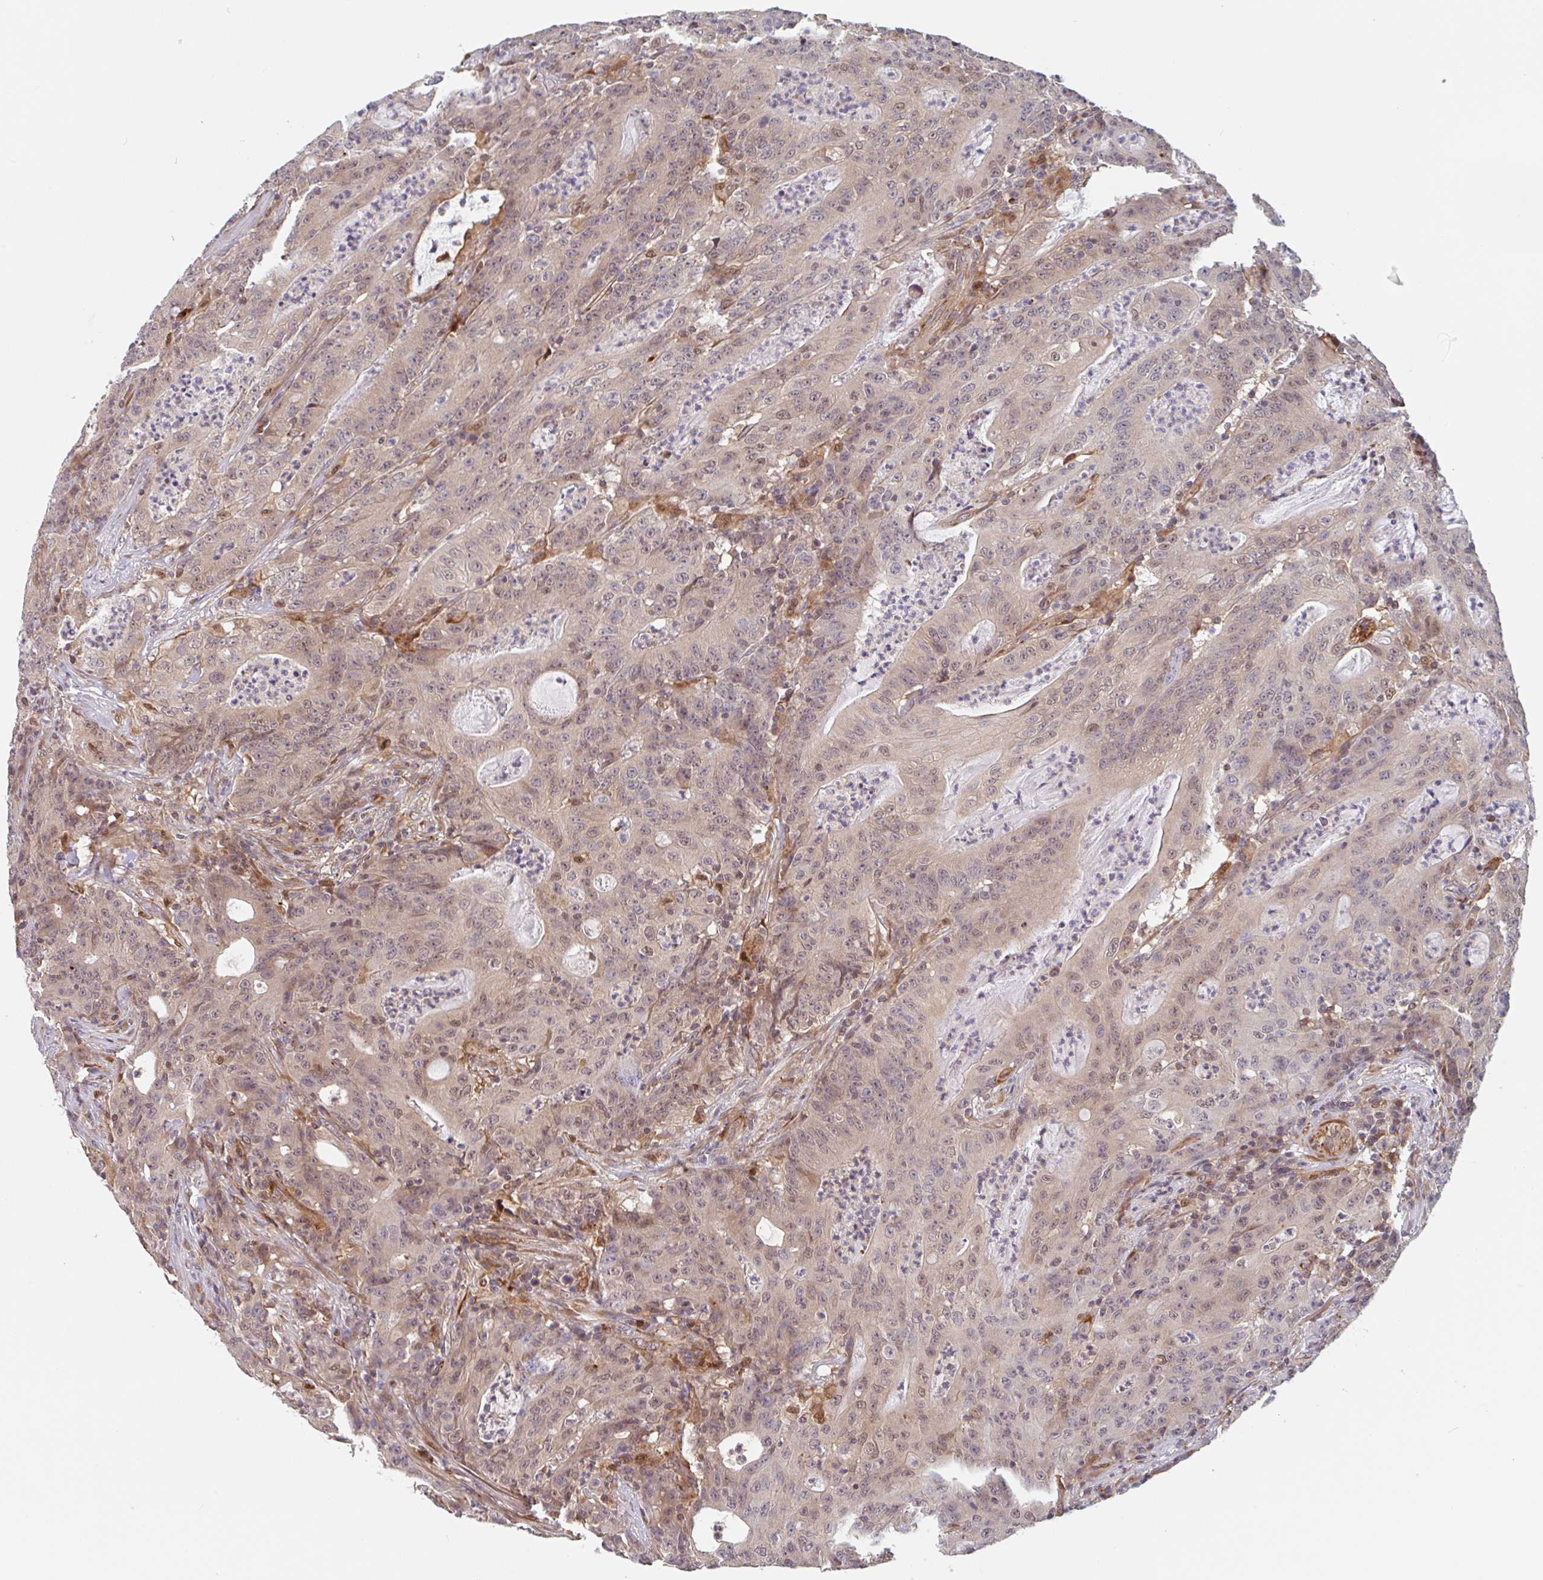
{"staining": {"intensity": "weak", "quantity": "25%-75%", "location": "nuclear"}, "tissue": "colorectal cancer", "cell_type": "Tumor cells", "image_type": "cancer", "snomed": [{"axis": "morphology", "description": "Adenocarcinoma, NOS"}, {"axis": "topography", "description": "Colon"}], "caption": "Adenocarcinoma (colorectal) stained with DAB (3,3'-diaminobenzidine) IHC shows low levels of weak nuclear staining in approximately 25%-75% of tumor cells. (Brightfield microscopy of DAB IHC at high magnification).", "gene": "NUB1", "patient": {"sex": "male", "age": 83}}